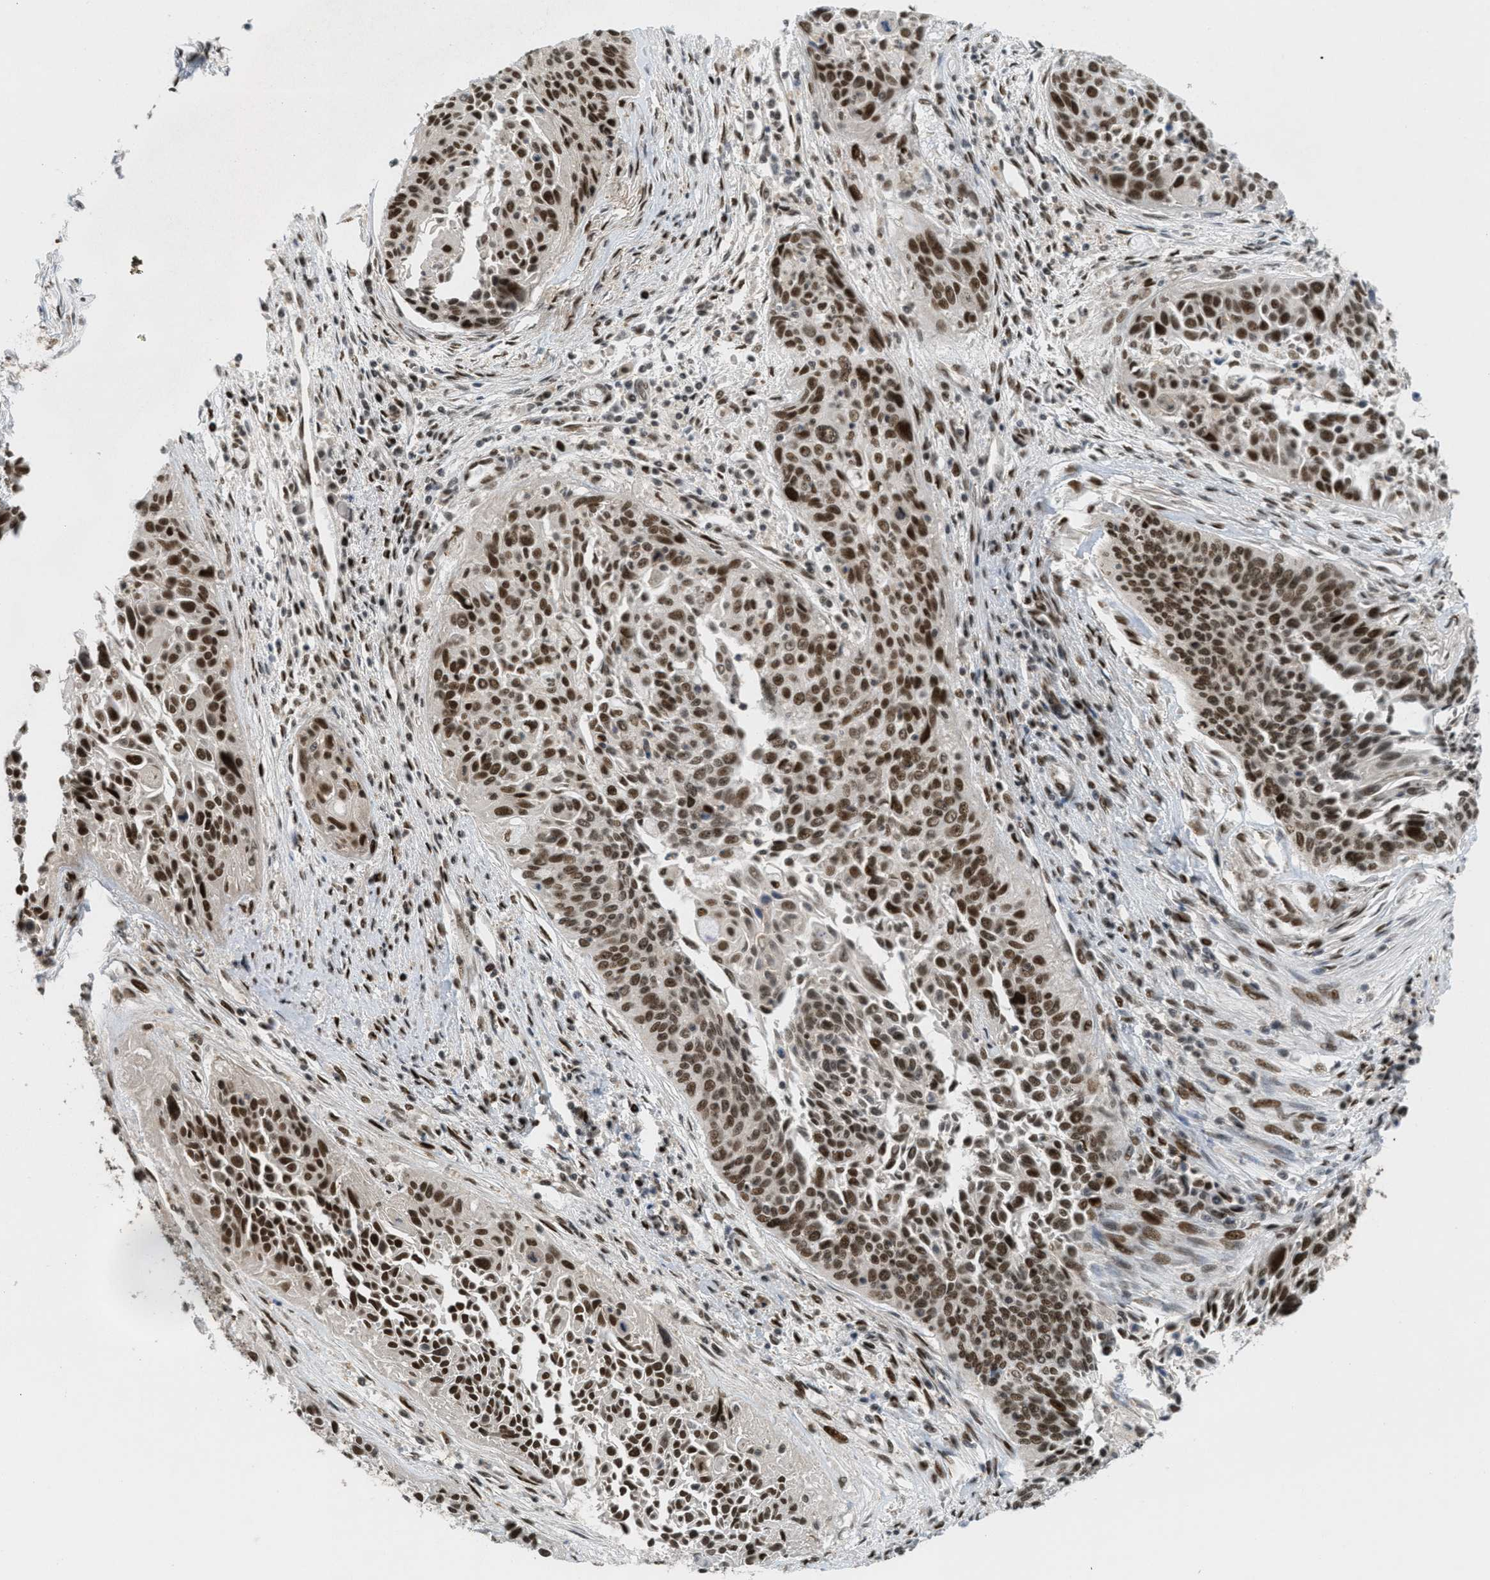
{"staining": {"intensity": "strong", "quantity": ">75%", "location": "nuclear"}, "tissue": "cervical cancer", "cell_type": "Tumor cells", "image_type": "cancer", "snomed": [{"axis": "morphology", "description": "Squamous cell carcinoma, NOS"}, {"axis": "topography", "description": "Cervix"}], "caption": "High-magnification brightfield microscopy of cervical squamous cell carcinoma stained with DAB (3,3'-diaminobenzidine) (brown) and counterstained with hematoxylin (blue). tumor cells exhibit strong nuclear staining is seen in about>75% of cells. (DAB IHC with brightfield microscopy, high magnification).", "gene": "TLK1", "patient": {"sex": "female", "age": 55}}